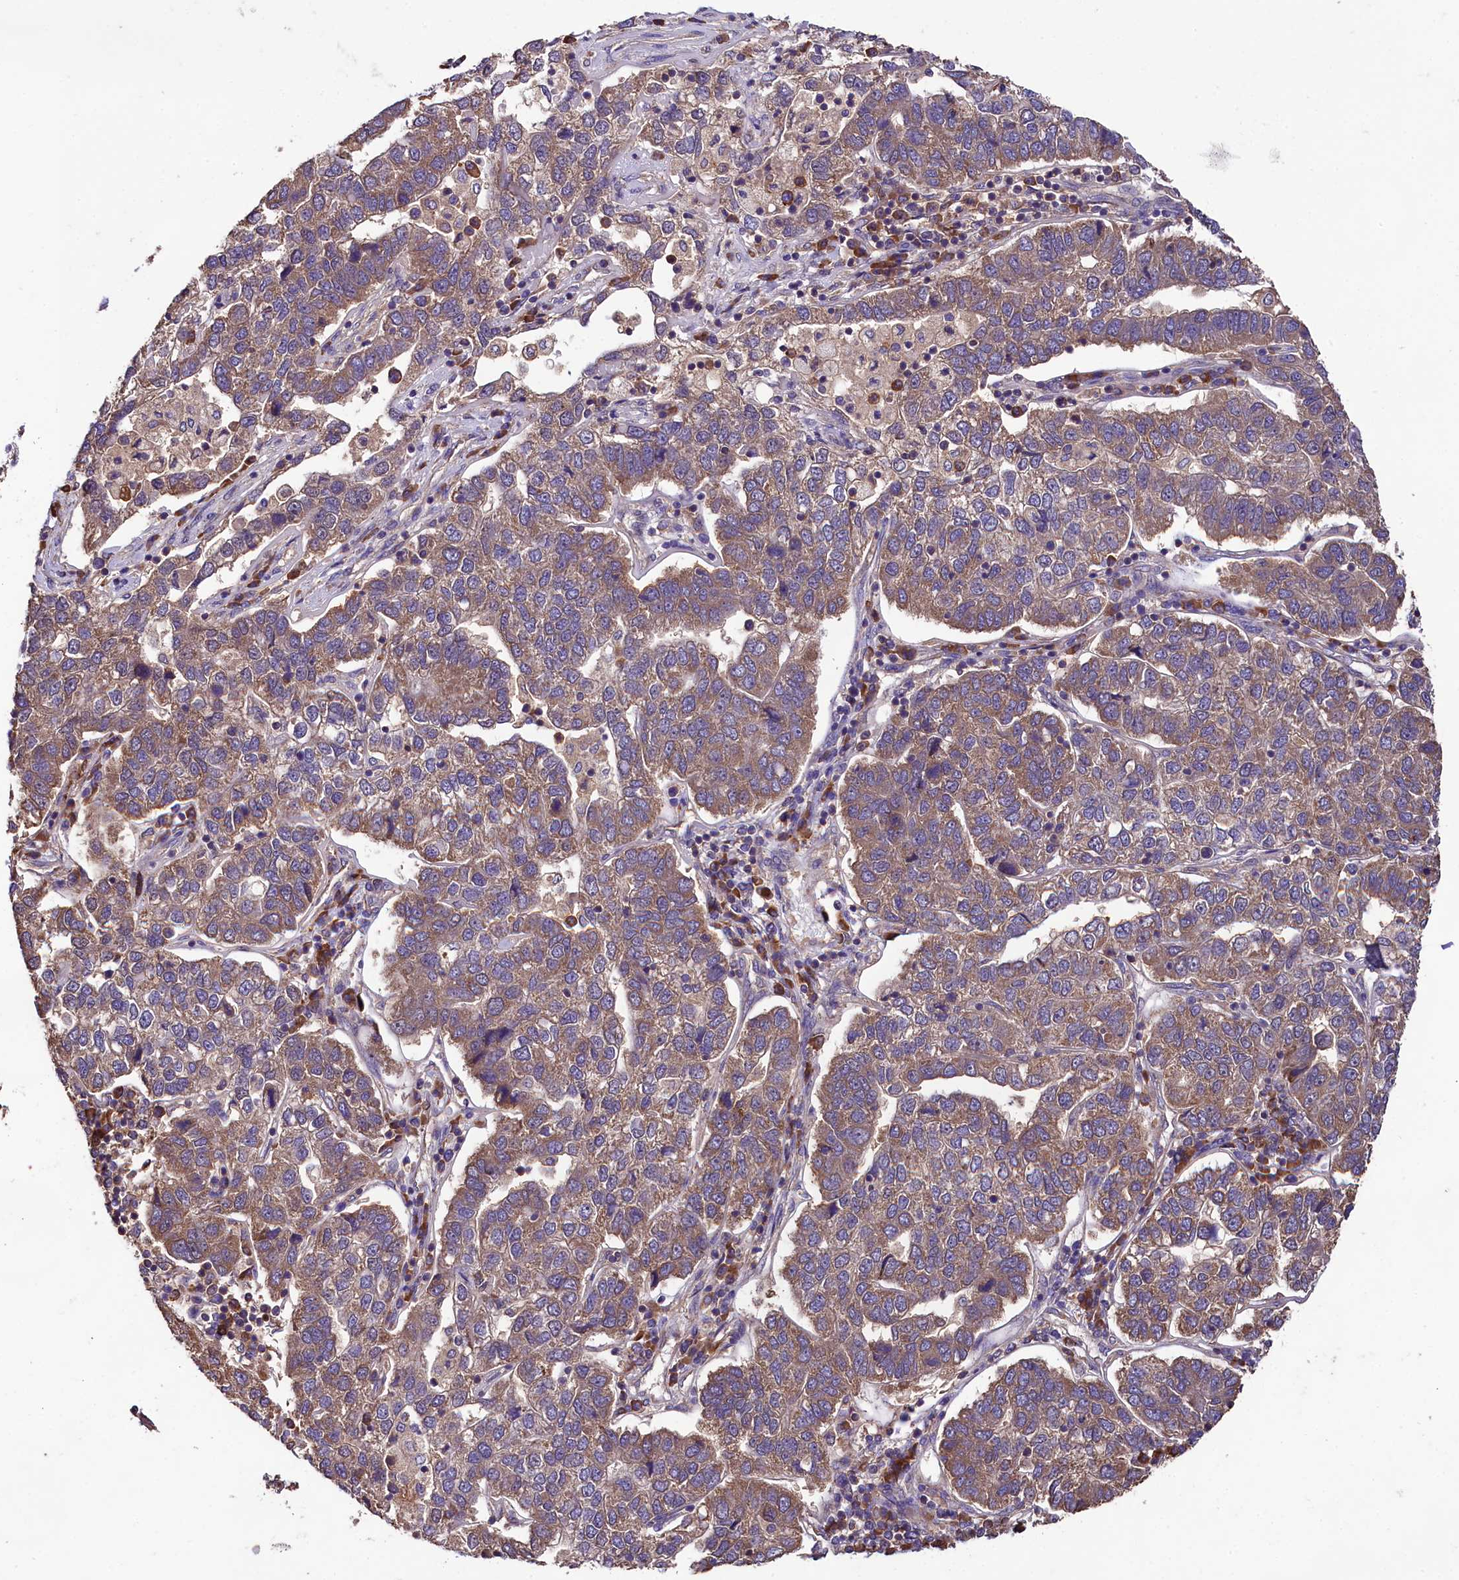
{"staining": {"intensity": "moderate", "quantity": "25%-75%", "location": "cytoplasmic/membranous"}, "tissue": "pancreatic cancer", "cell_type": "Tumor cells", "image_type": "cancer", "snomed": [{"axis": "morphology", "description": "Adenocarcinoma, NOS"}, {"axis": "topography", "description": "Pancreas"}], "caption": "Protein analysis of pancreatic adenocarcinoma tissue displays moderate cytoplasmic/membranous positivity in about 25%-75% of tumor cells. Nuclei are stained in blue.", "gene": "ENKD1", "patient": {"sex": "female", "age": 61}}